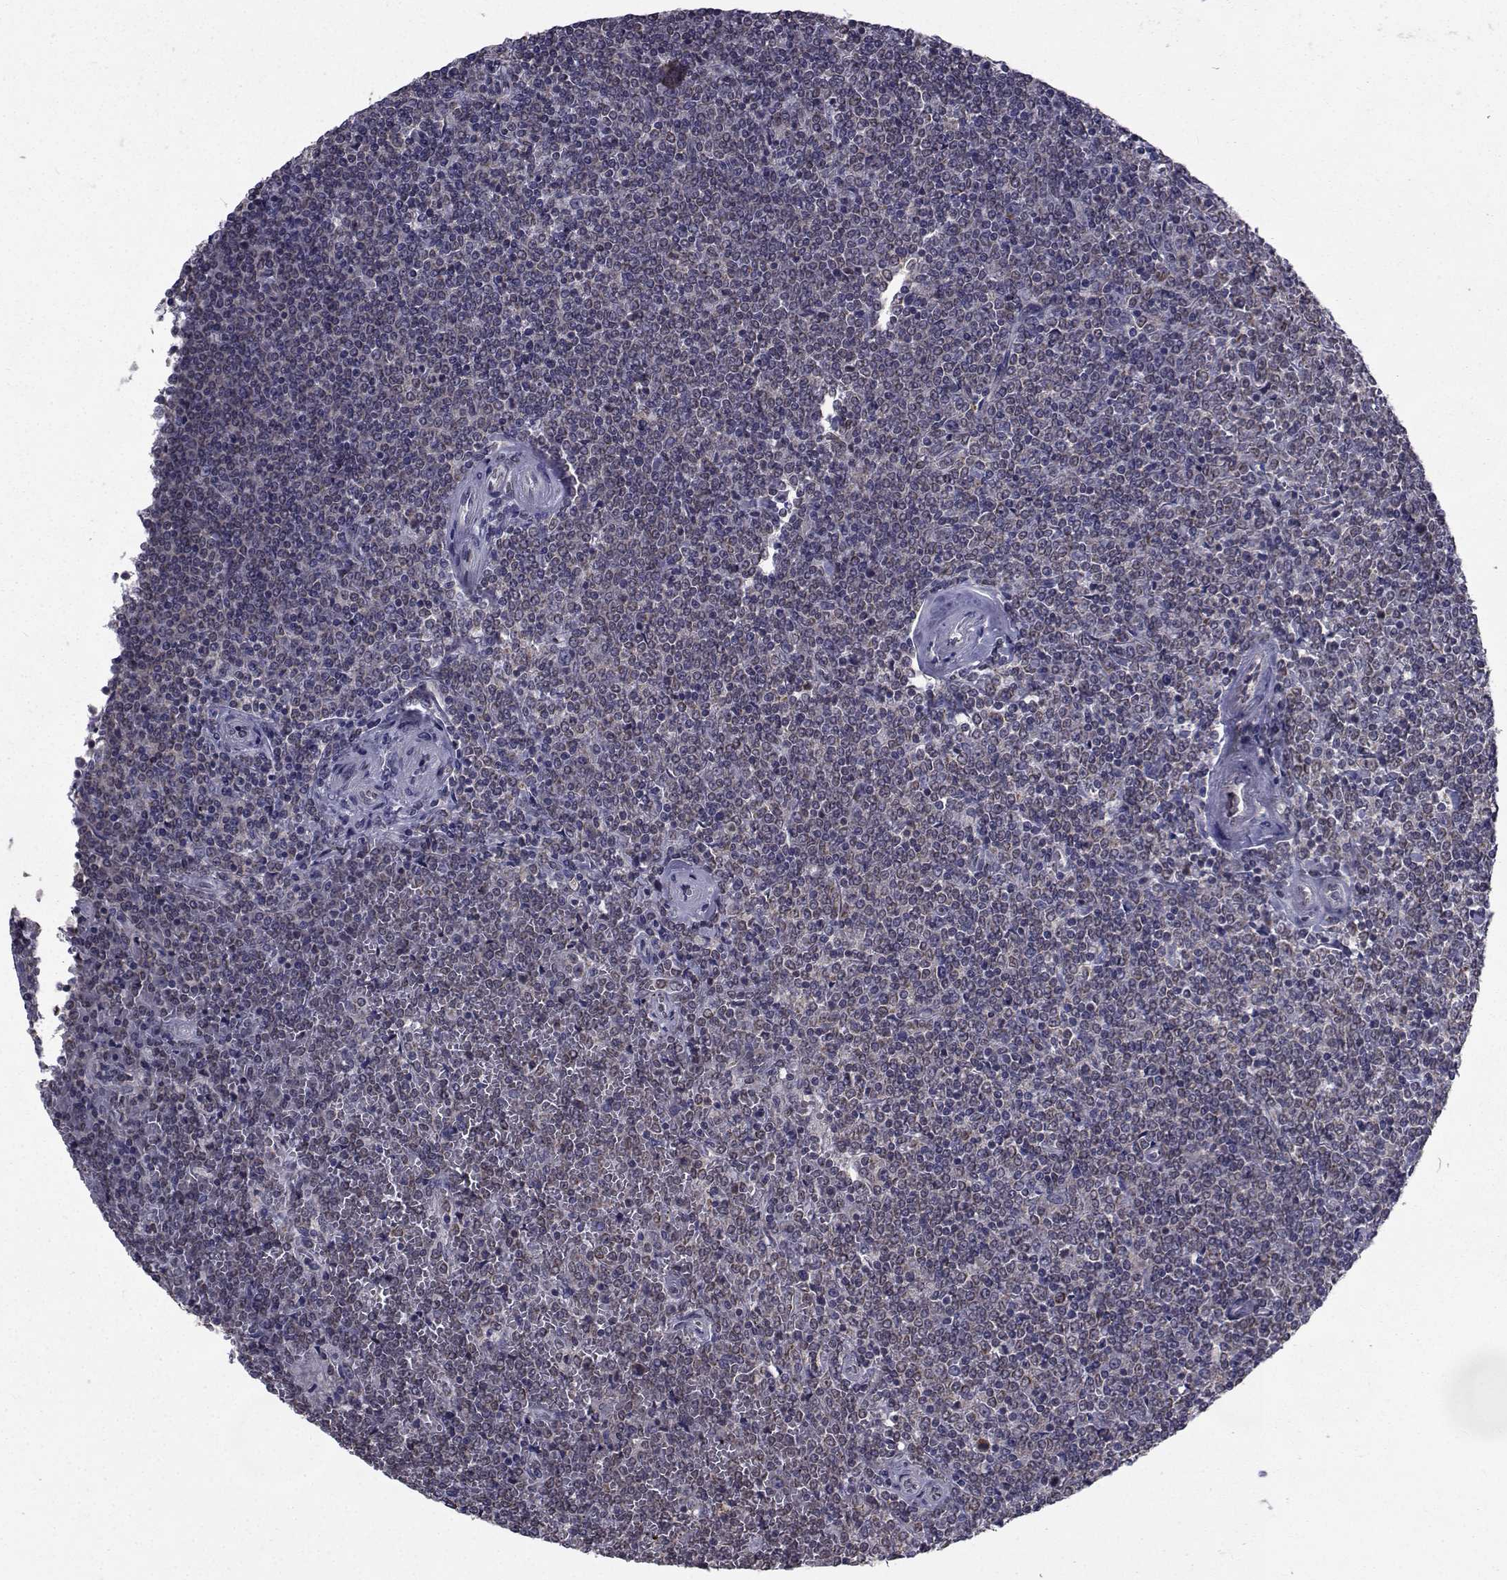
{"staining": {"intensity": "negative", "quantity": "none", "location": "none"}, "tissue": "lymphoma", "cell_type": "Tumor cells", "image_type": "cancer", "snomed": [{"axis": "morphology", "description": "Malignant lymphoma, non-Hodgkin's type, Low grade"}, {"axis": "topography", "description": "Spleen"}], "caption": "A high-resolution photomicrograph shows IHC staining of lymphoma, which shows no significant staining in tumor cells.", "gene": "CYP2S1", "patient": {"sex": "female", "age": 19}}